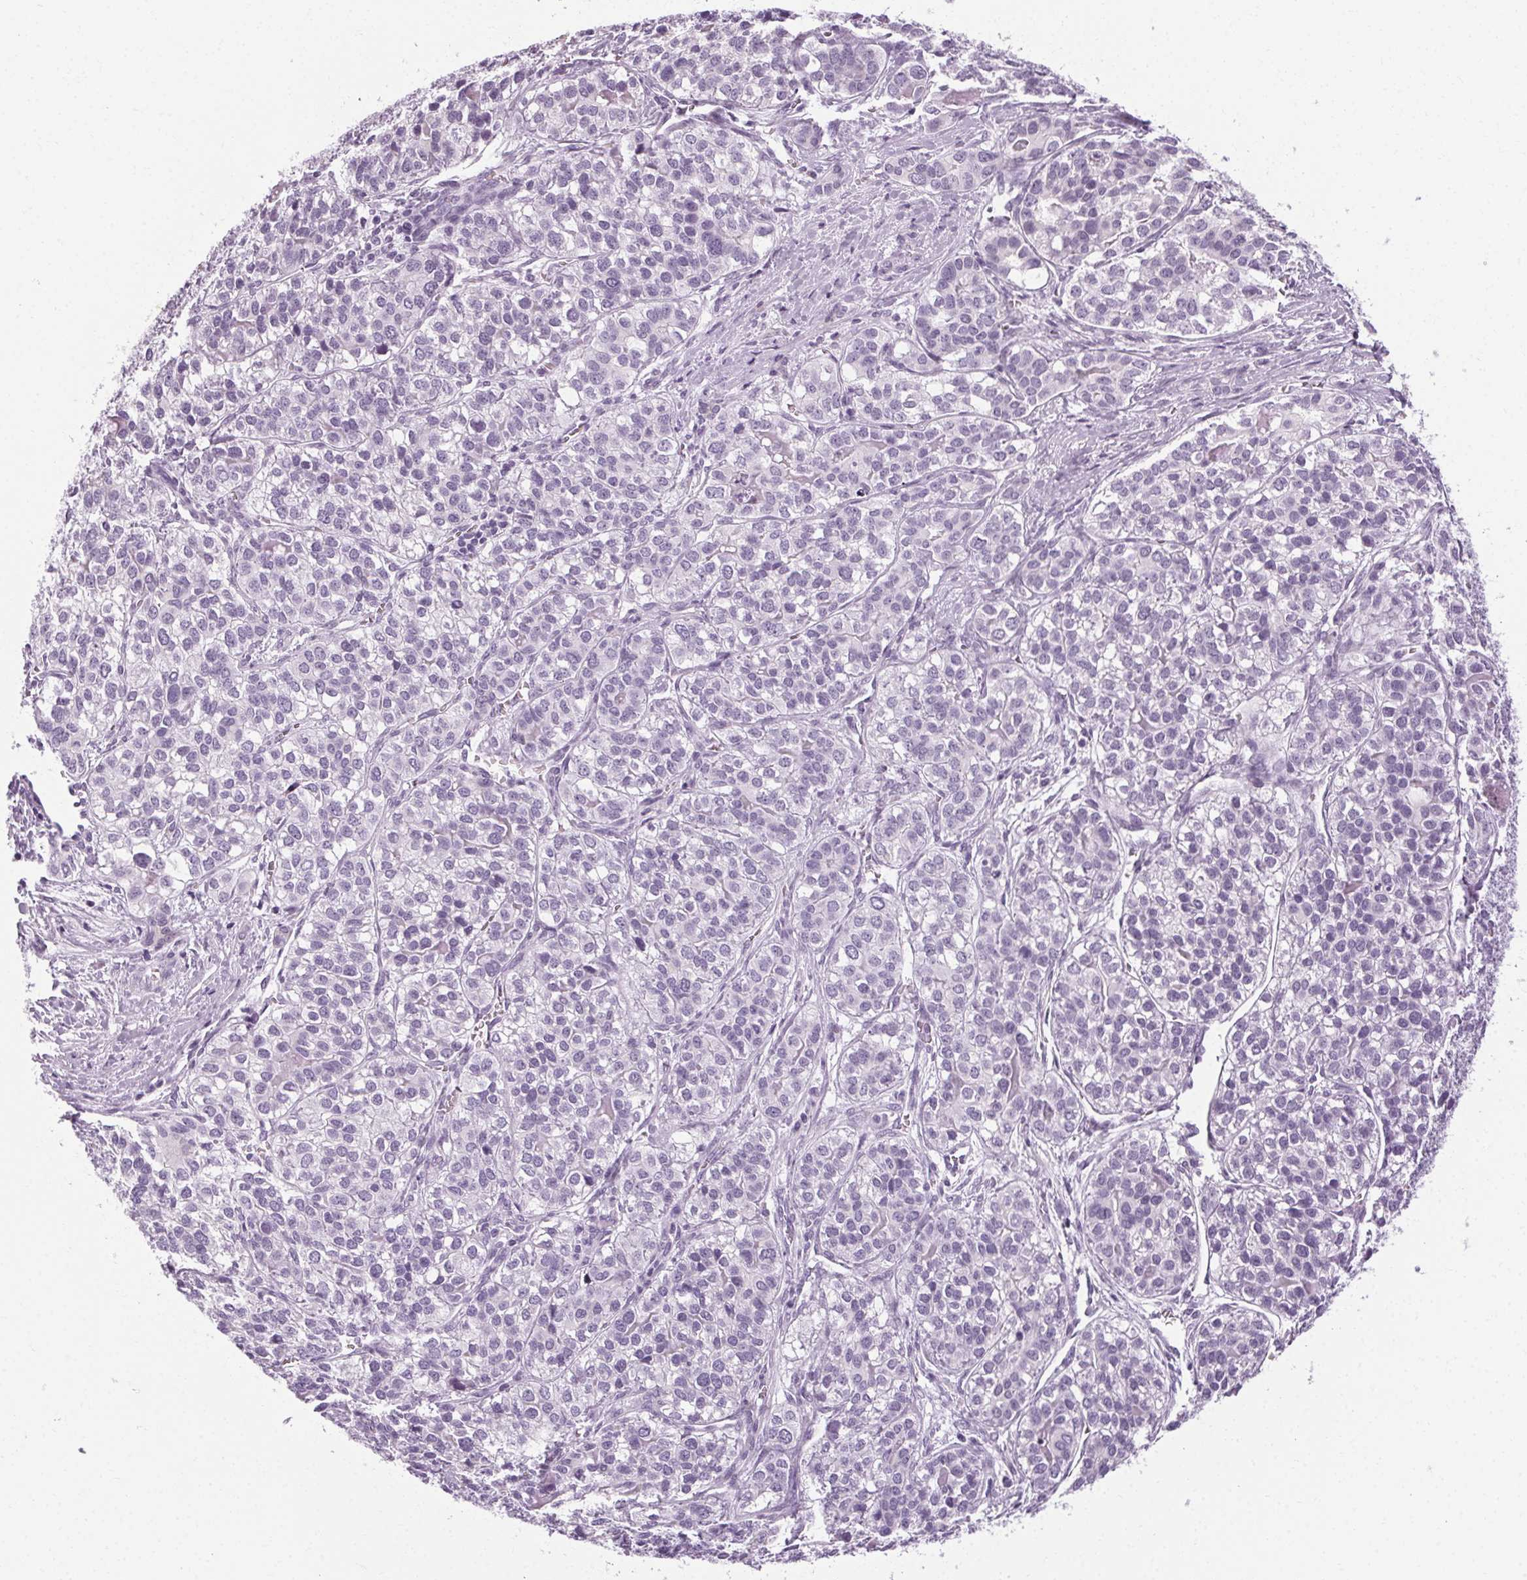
{"staining": {"intensity": "negative", "quantity": "none", "location": "none"}, "tissue": "liver cancer", "cell_type": "Tumor cells", "image_type": "cancer", "snomed": [{"axis": "morphology", "description": "Cholangiocarcinoma"}, {"axis": "topography", "description": "Liver"}], "caption": "High power microscopy photomicrograph of an immunohistochemistry photomicrograph of liver cholangiocarcinoma, revealing no significant staining in tumor cells.", "gene": "POMC", "patient": {"sex": "male", "age": 56}}